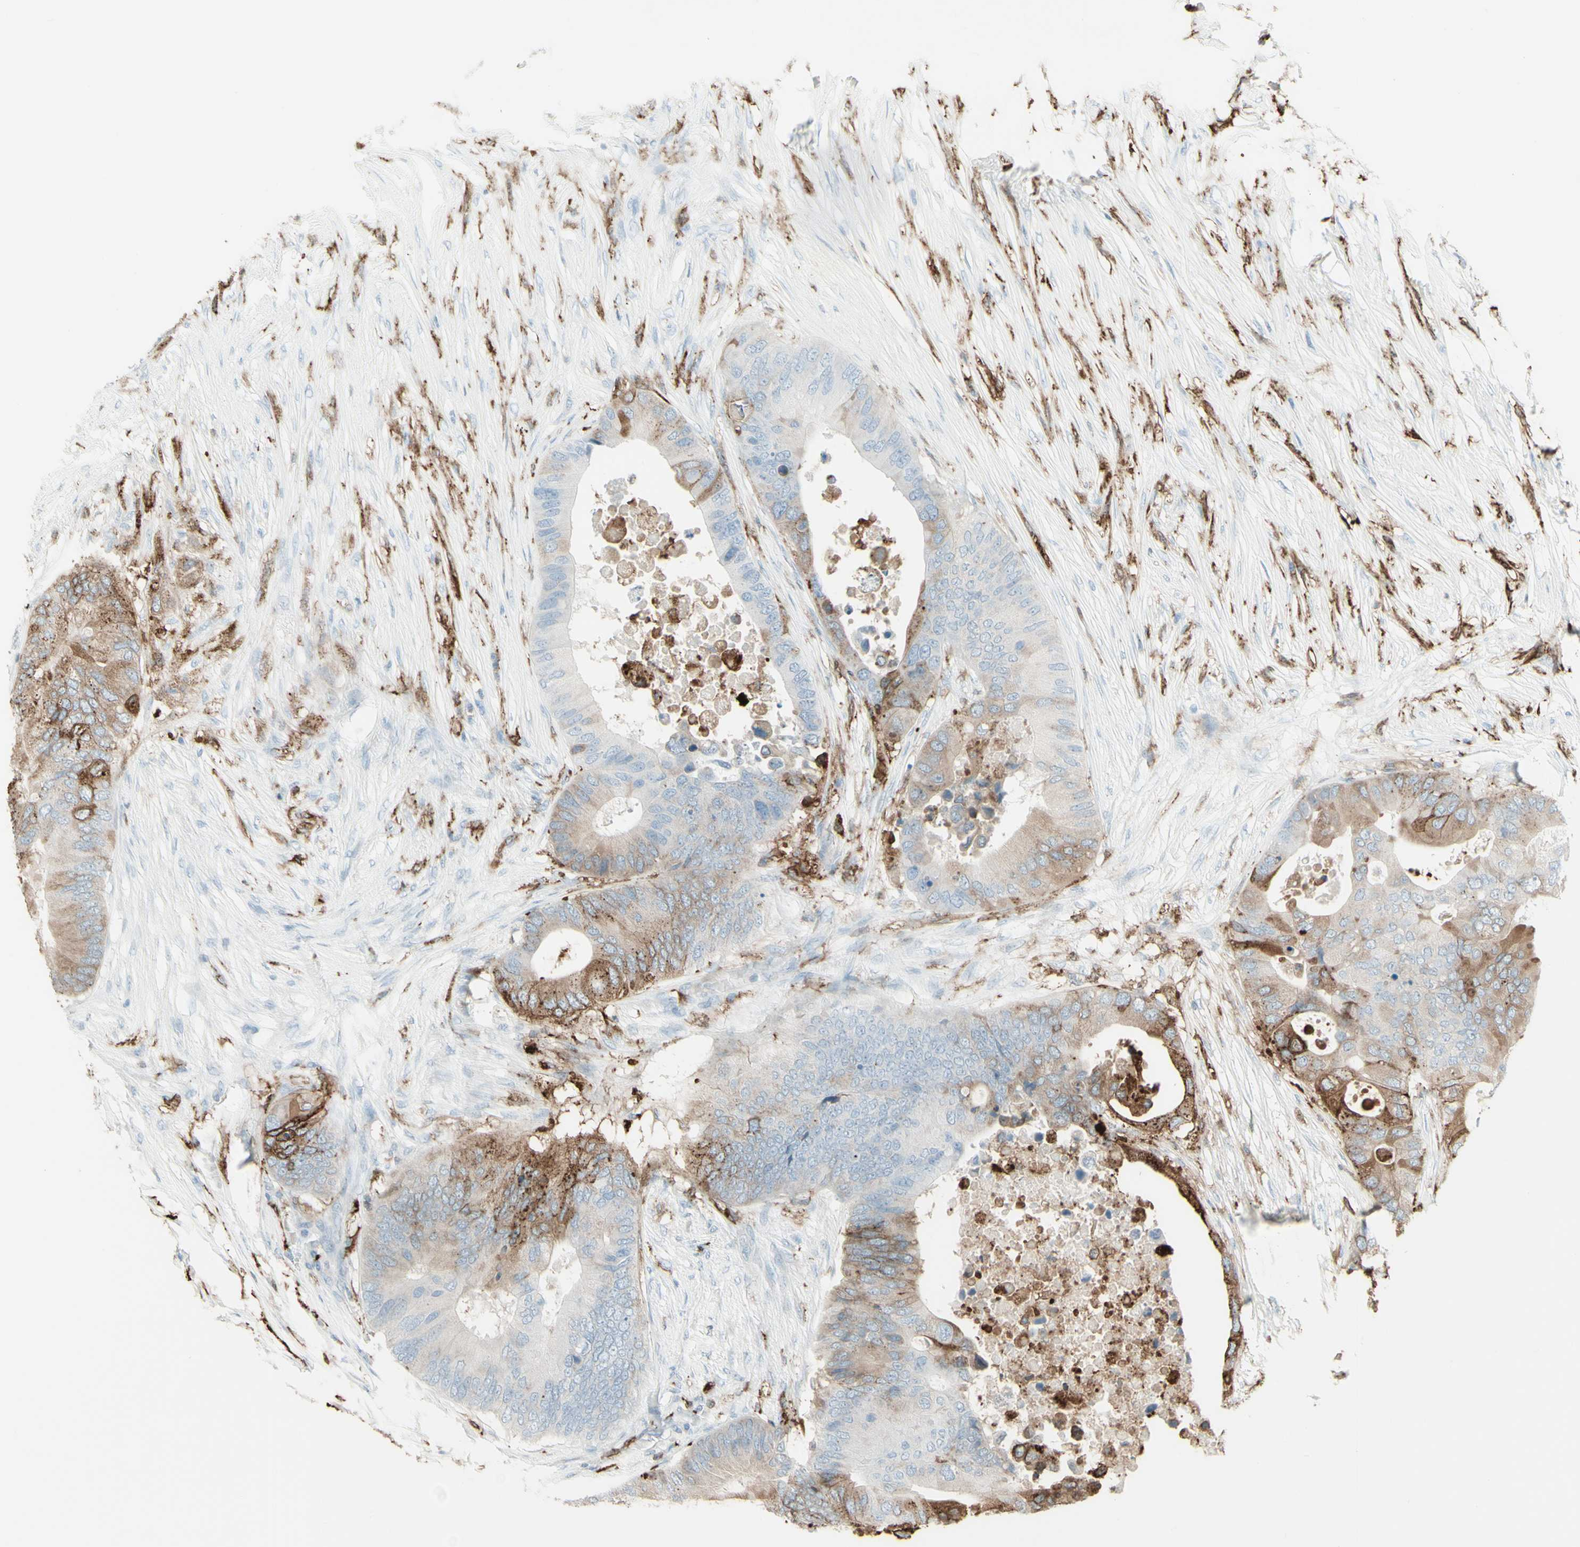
{"staining": {"intensity": "weak", "quantity": "25%-75%", "location": "cytoplasmic/membranous"}, "tissue": "colorectal cancer", "cell_type": "Tumor cells", "image_type": "cancer", "snomed": [{"axis": "morphology", "description": "Adenocarcinoma, NOS"}, {"axis": "topography", "description": "Colon"}], "caption": "Colorectal adenocarcinoma stained for a protein displays weak cytoplasmic/membranous positivity in tumor cells. The staining was performed using DAB to visualize the protein expression in brown, while the nuclei were stained in blue with hematoxylin (Magnification: 20x).", "gene": "HLA-DPB1", "patient": {"sex": "male", "age": 71}}